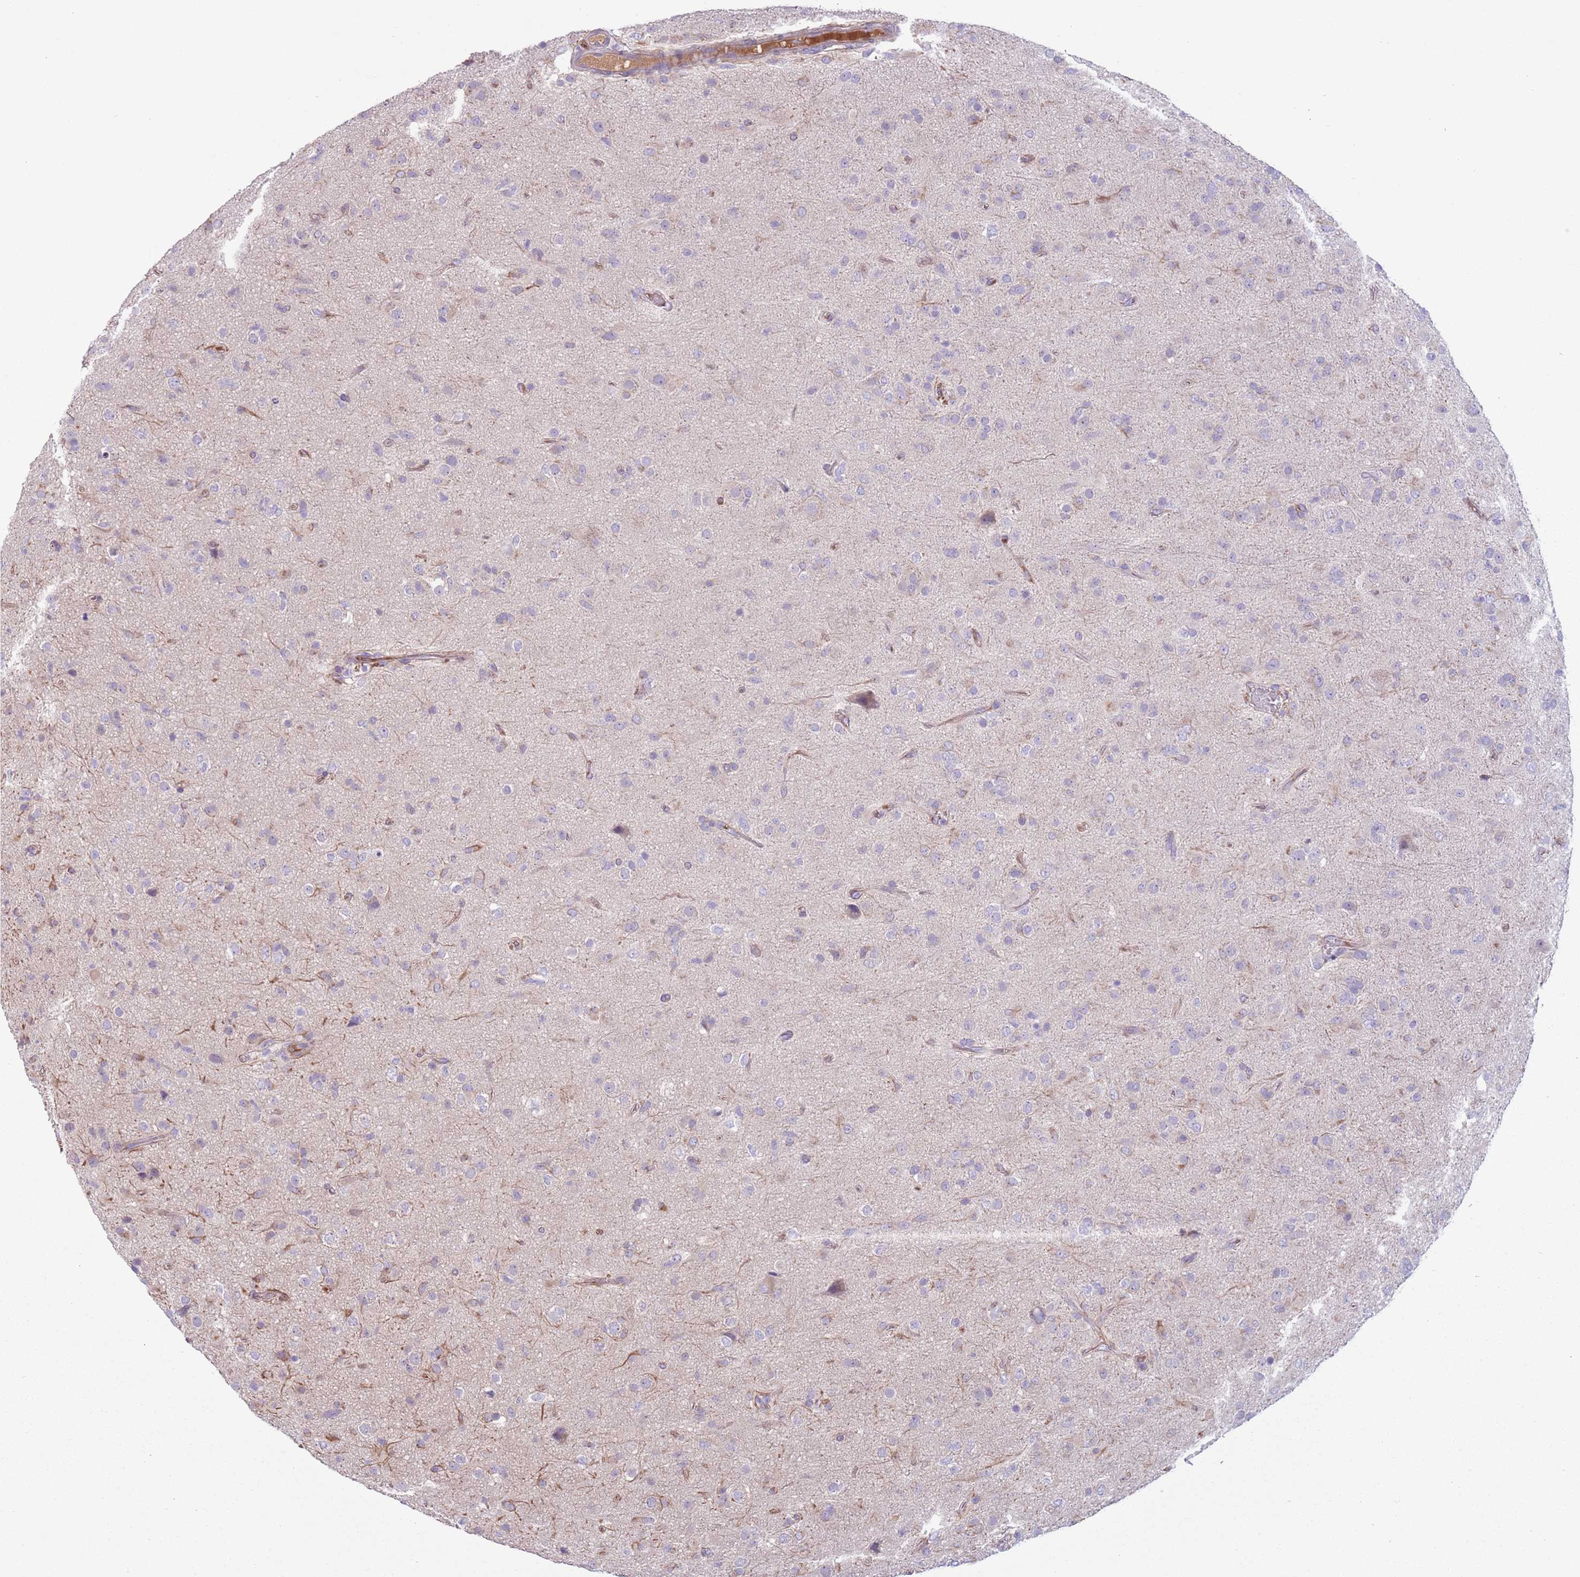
{"staining": {"intensity": "negative", "quantity": "none", "location": "none"}, "tissue": "glioma", "cell_type": "Tumor cells", "image_type": "cancer", "snomed": [{"axis": "morphology", "description": "Glioma, malignant, Low grade"}, {"axis": "topography", "description": "Brain"}], "caption": "An immunohistochemistry (IHC) image of malignant low-grade glioma is shown. There is no staining in tumor cells of malignant low-grade glioma.", "gene": "CFH", "patient": {"sex": "male", "age": 65}}